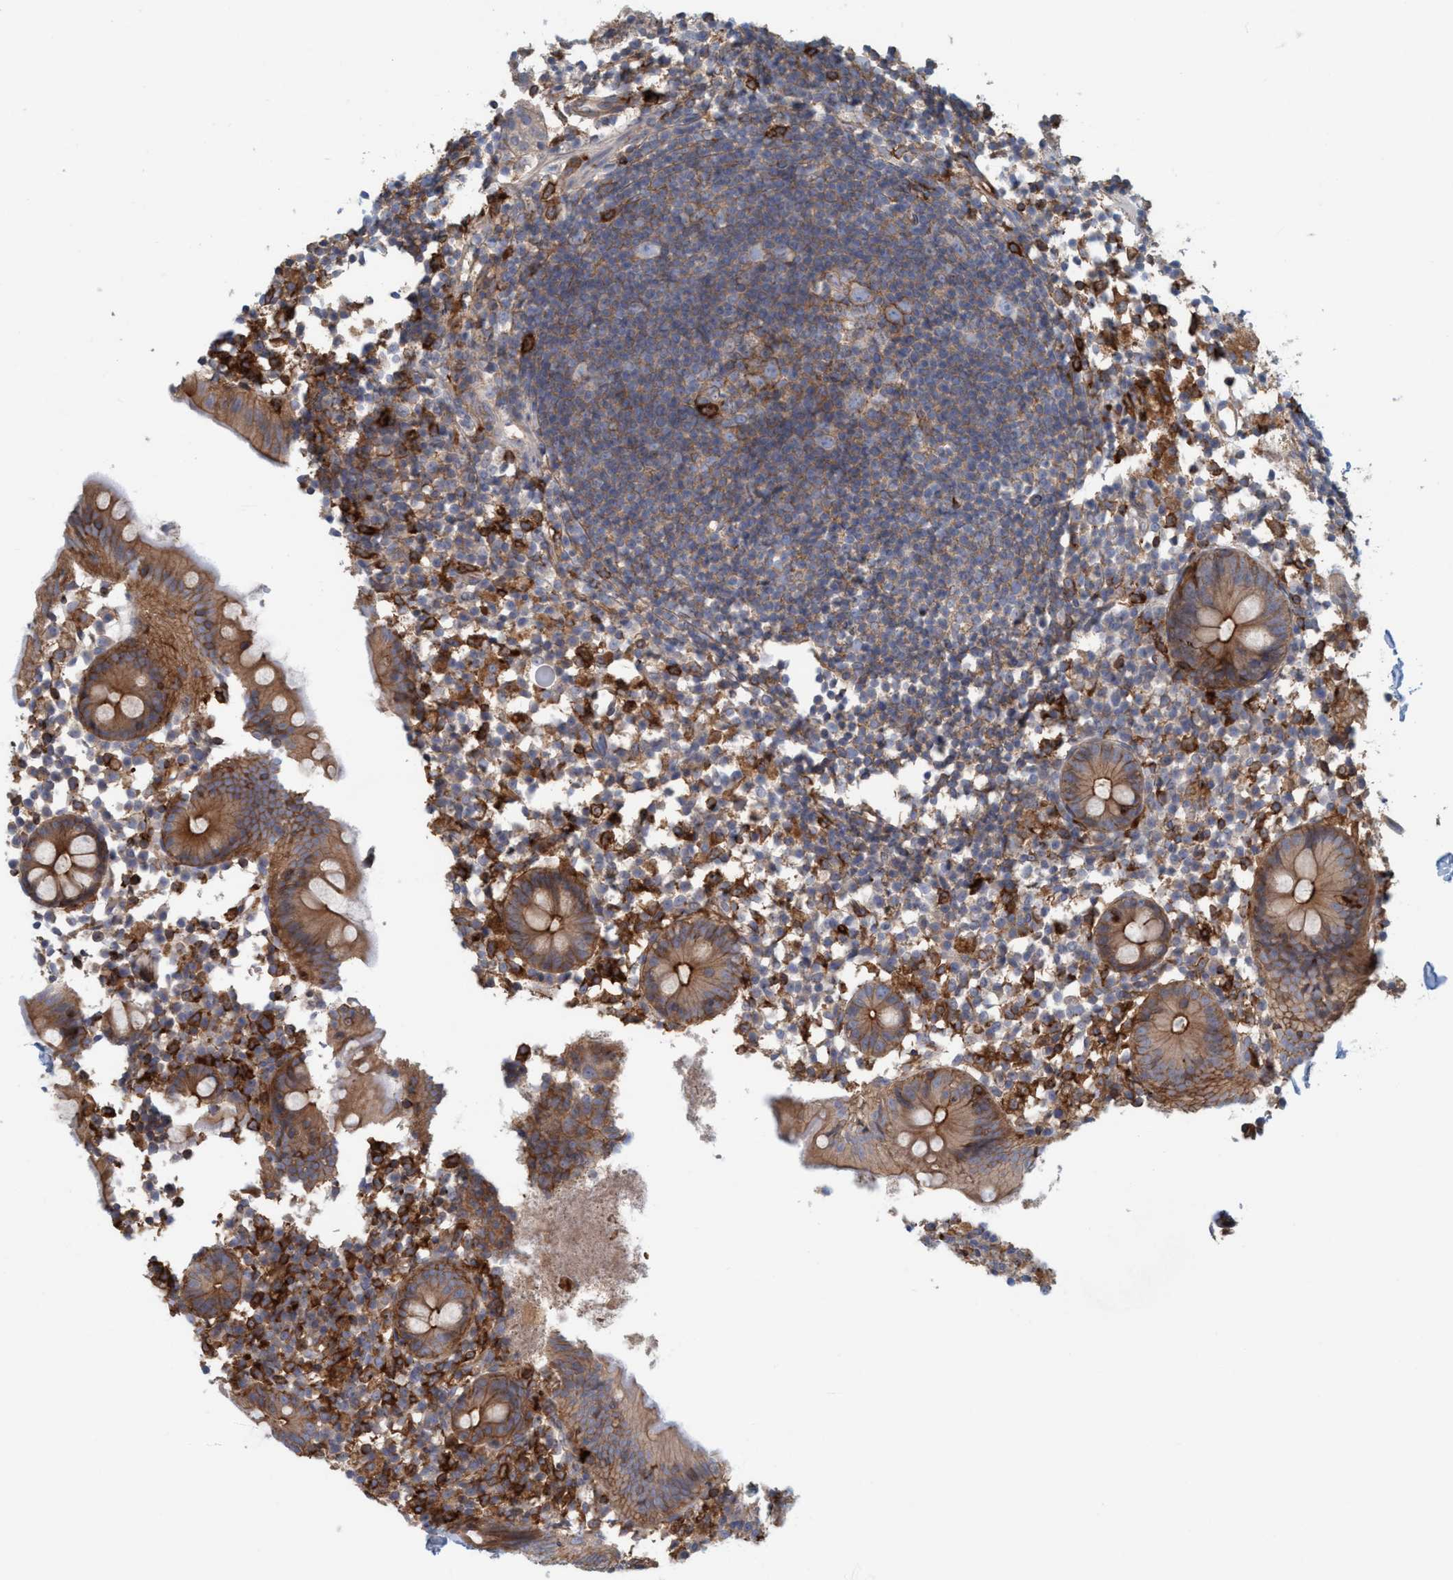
{"staining": {"intensity": "moderate", "quantity": ">75%", "location": "cytoplasmic/membranous"}, "tissue": "appendix", "cell_type": "Glandular cells", "image_type": "normal", "snomed": [{"axis": "morphology", "description": "Normal tissue, NOS"}, {"axis": "topography", "description": "Appendix"}], "caption": "Protein staining of normal appendix reveals moderate cytoplasmic/membranous staining in approximately >75% of glandular cells. (IHC, brightfield microscopy, high magnification).", "gene": "SPECC1", "patient": {"sex": "female", "age": 20}}